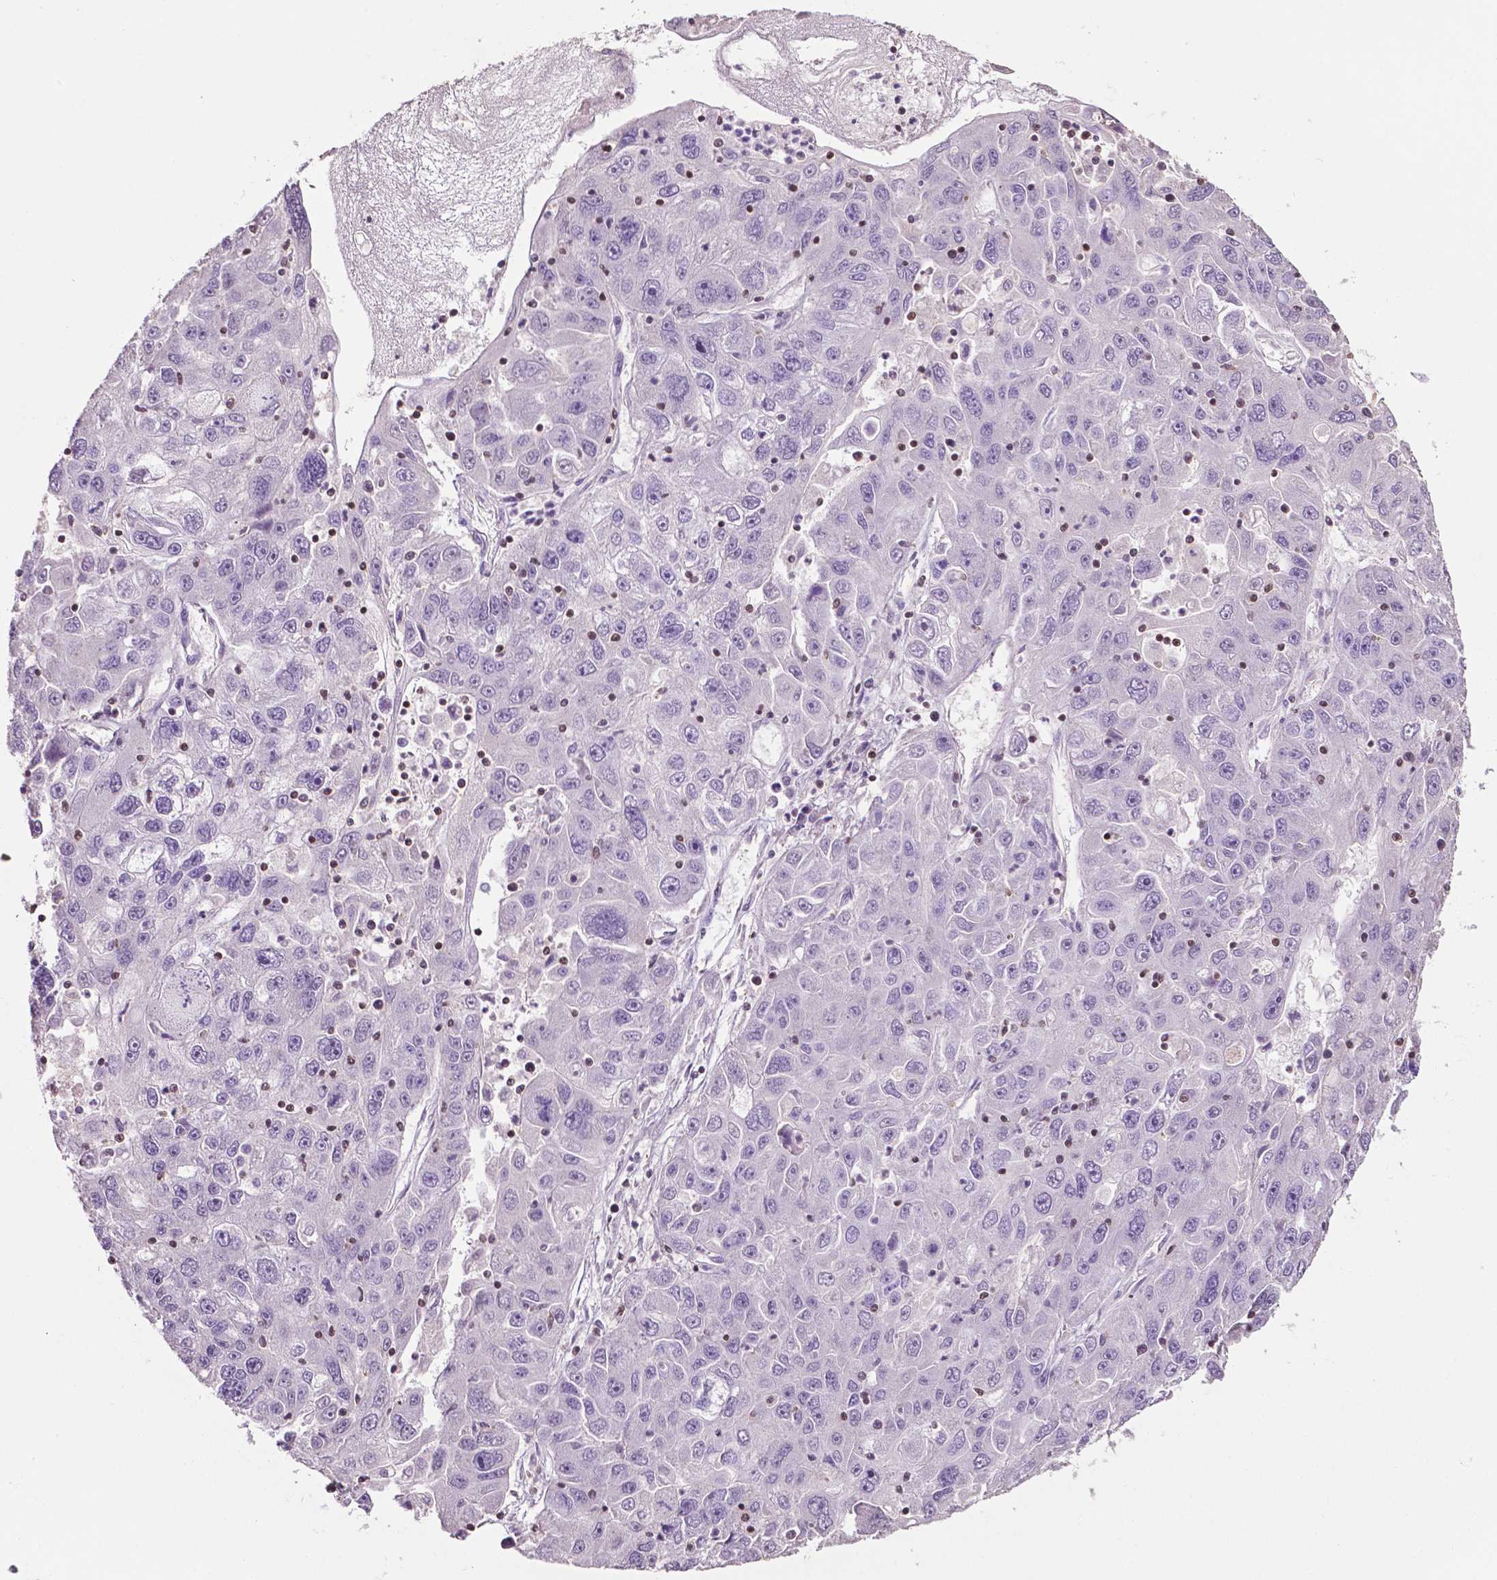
{"staining": {"intensity": "negative", "quantity": "none", "location": "none"}, "tissue": "stomach cancer", "cell_type": "Tumor cells", "image_type": "cancer", "snomed": [{"axis": "morphology", "description": "Adenocarcinoma, NOS"}, {"axis": "topography", "description": "Stomach"}], "caption": "Immunohistochemical staining of stomach cancer demonstrates no significant expression in tumor cells.", "gene": "TBC1D10C", "patient": {"sex": "male", "age": 56}}